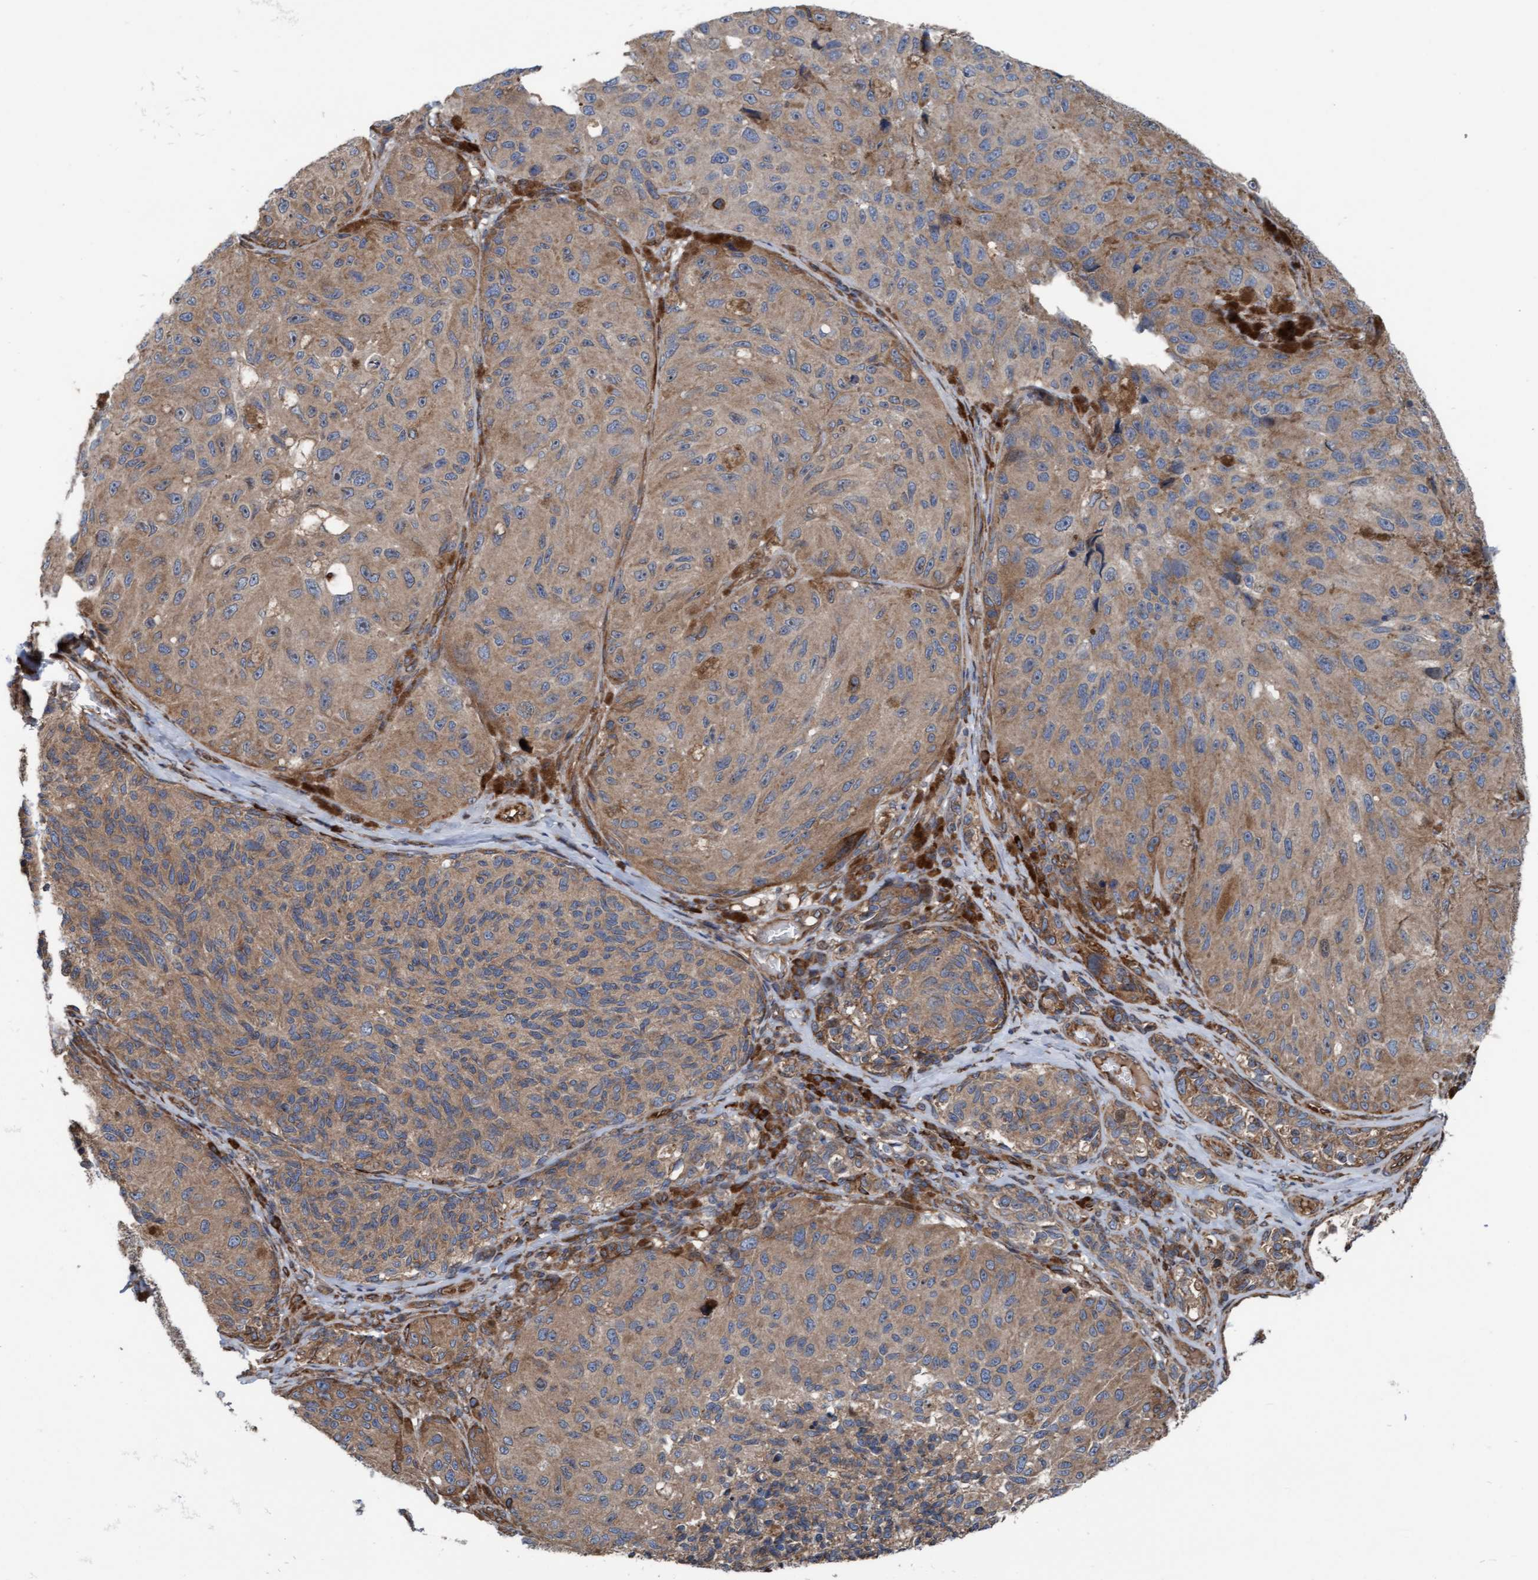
{"staining": {"intensity": "weak", "quantity": ">75%", "location": "cytoplasmic/membranous"}, "tissue": "melanoma", "cell_type": "Tumor cells", "image_type": "cancer", "snomed": [{"axis": "morphology", "description": "Malignant melanoma, NOS"}, {"axis": "topography", "description": "Skin"}], "caption": "Melanoma stained for a protein reveals weak cytoplasmic/membranous positivity in tumor cells. Immunohistochemistry (ihc) stains the protein in brown and the nuclei are stained blue.", "gene": "RAP1GAP2", "patient": {"sex": "female", "age": 73}}